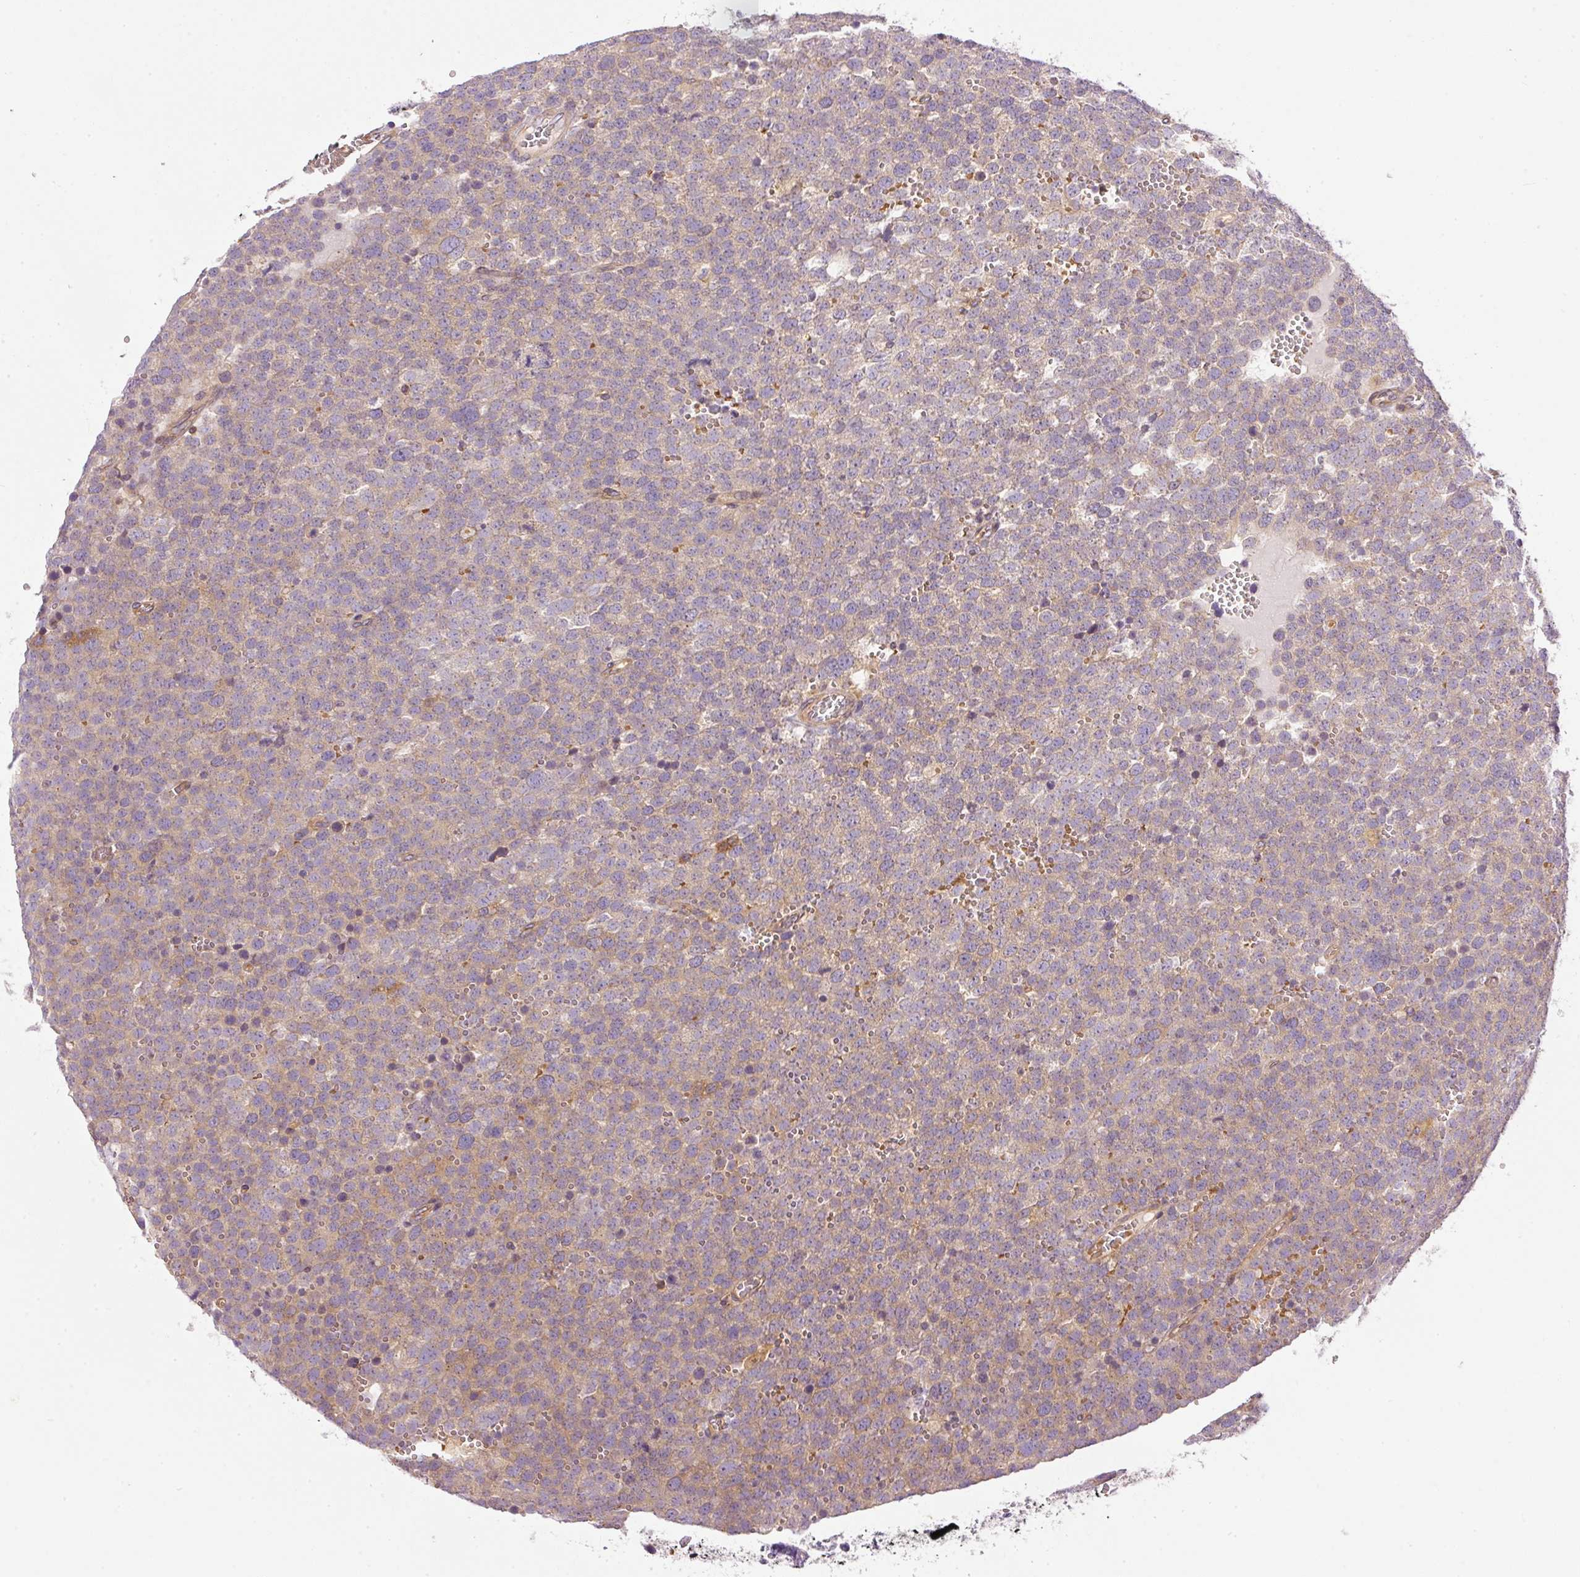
{"staining": {"intensity": "weak", "quantity": "<25%", "location": "cytoplasmic/membranous"}, "tissue": "testis cancer", "cell_type": "Tumor cells", "image_type": "cancer", "snomed": [{"axis": "morphology", "description": "Seminoma, NOS"}, {"axis": "topography", "description": "Testis"}], "caption": "The immunohistochemistry (IHC) photomicrograph has no significant expression in tumor cells of testis cancer tissue. (DAB (3,3'-diaminobenzidine) immunohistochemistry visualized using brightfield microscopy, high magnification).", "gene": "TBC1D2B", "patient": {"sex": "male", "age": 71}}